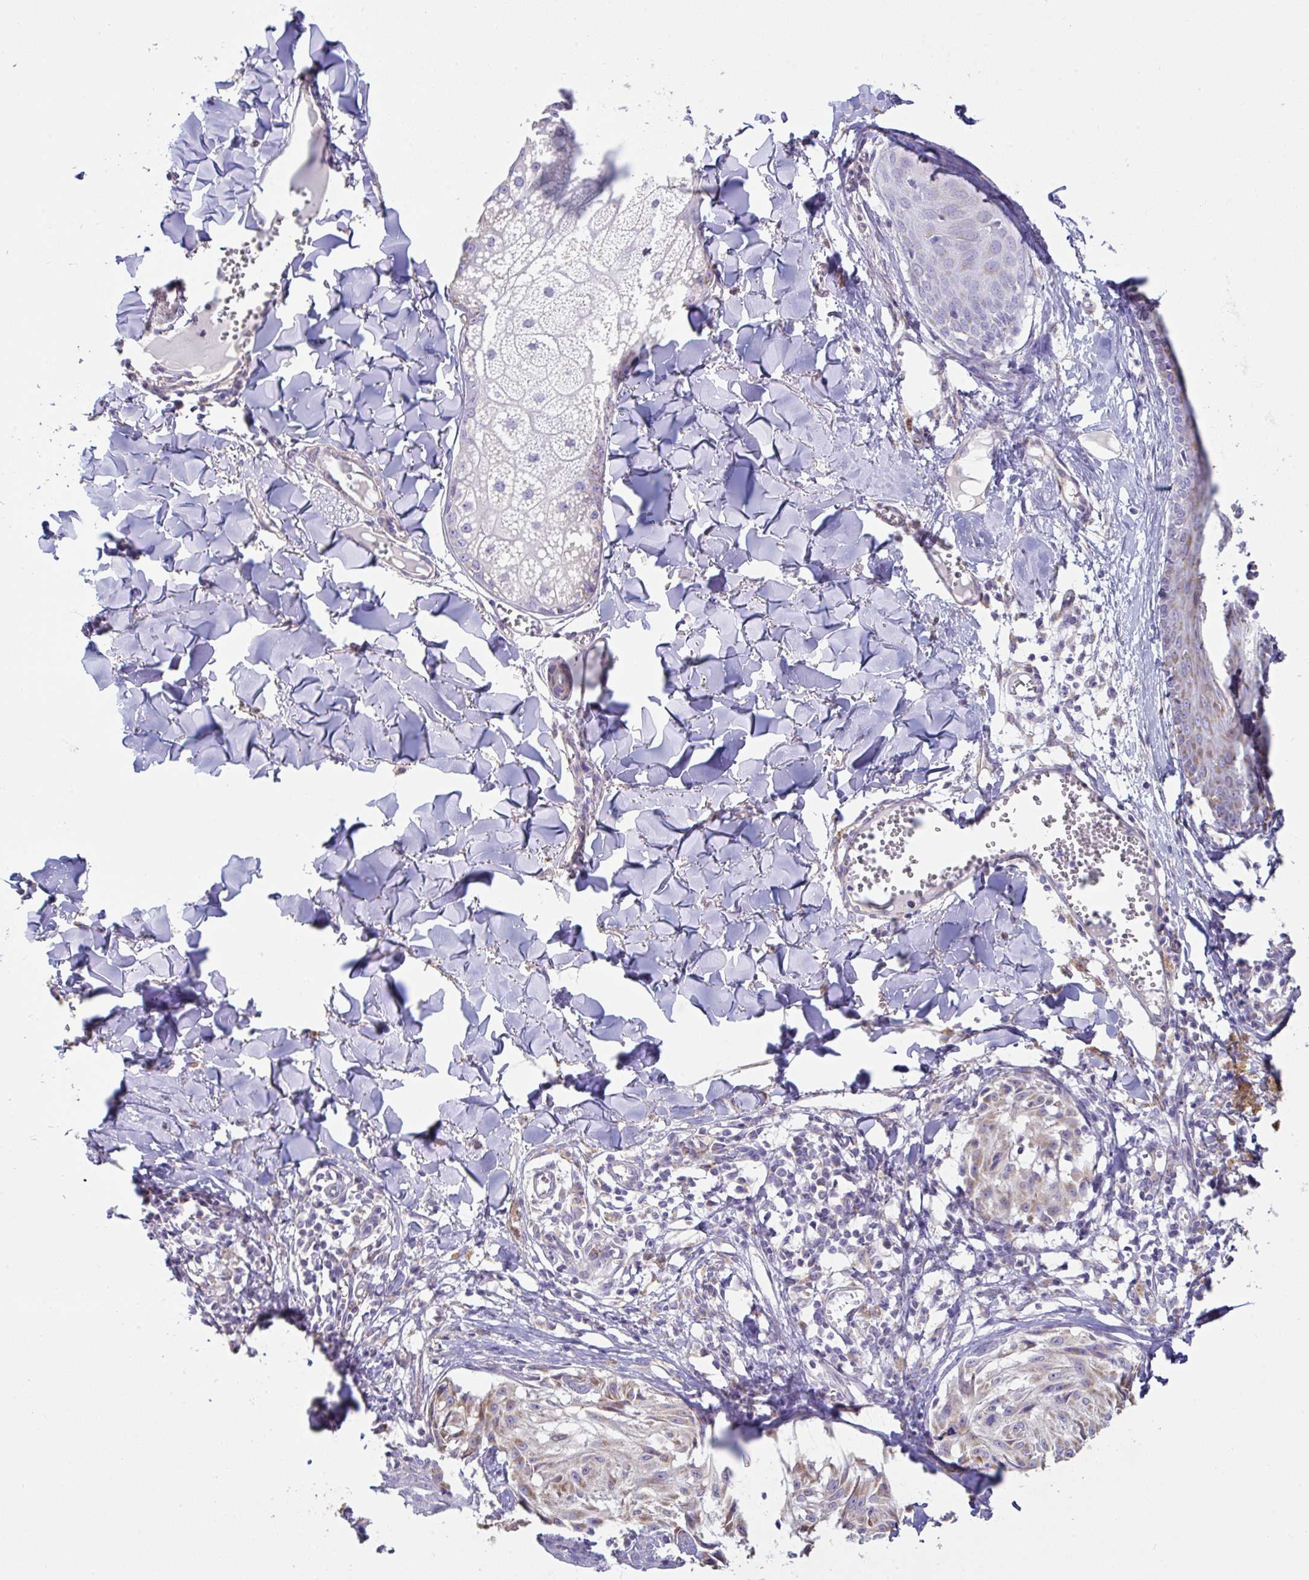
{"staining": {"intensity": "weak", "quantity": "<25%", "location": "cytoplasmic/membranous"}, "tissue": "melanoma", "cell_type": "Tumor cells", "image_type": "cancer", "snomed": [{"axis": "morphology", "description": "Malignant melanoma, NOS"}, {"axis": "topography", "description": "Skin"}], "caption": "An image of human melanoma is negative for staining in tumor cells.", "gene": "DOK7", "patient": {"sex": "female", "age": 43}}